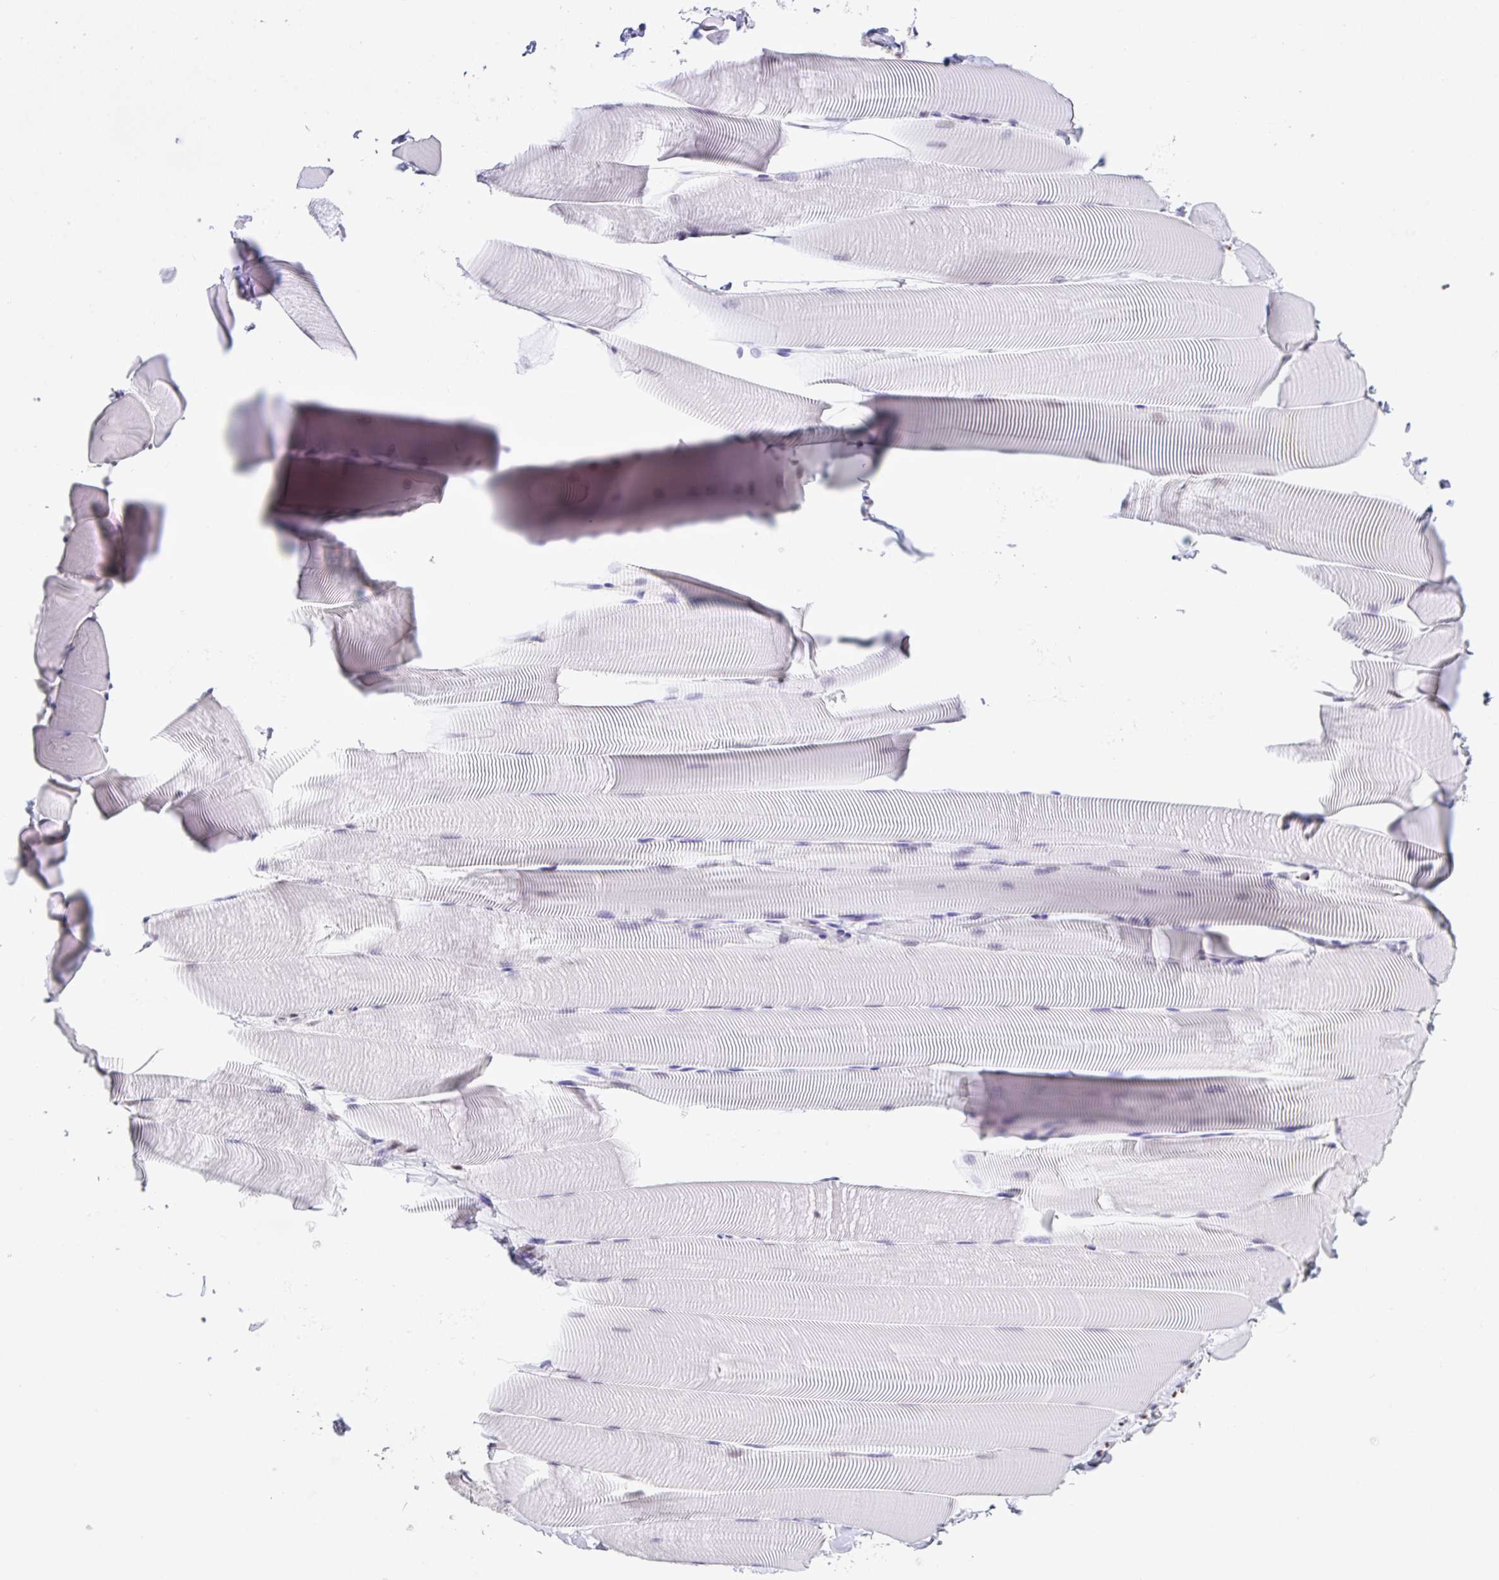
{"staining": {"intensity": "negative", "quantity": "none", "location": "none"}, "tissue": "skeletal muscle", "cell_type": "Myocytes", "image_type": "normal", "snomed": [{"axis": "morphology", "description": "Normal tissue, NOS"}, {"axis": "topography", "description": "Skeletal muscle"}], "caption": "This is a photomicrograph of immunohistochemistry staining of normal skeletal muscle, which shows no positivity in myocytes. (DAB (3,3'-diaminobenzidine) IHC with hematoxylin counter stain).", "gene": "BTBD10", "patient": {"sex": "male", "age": 25}}